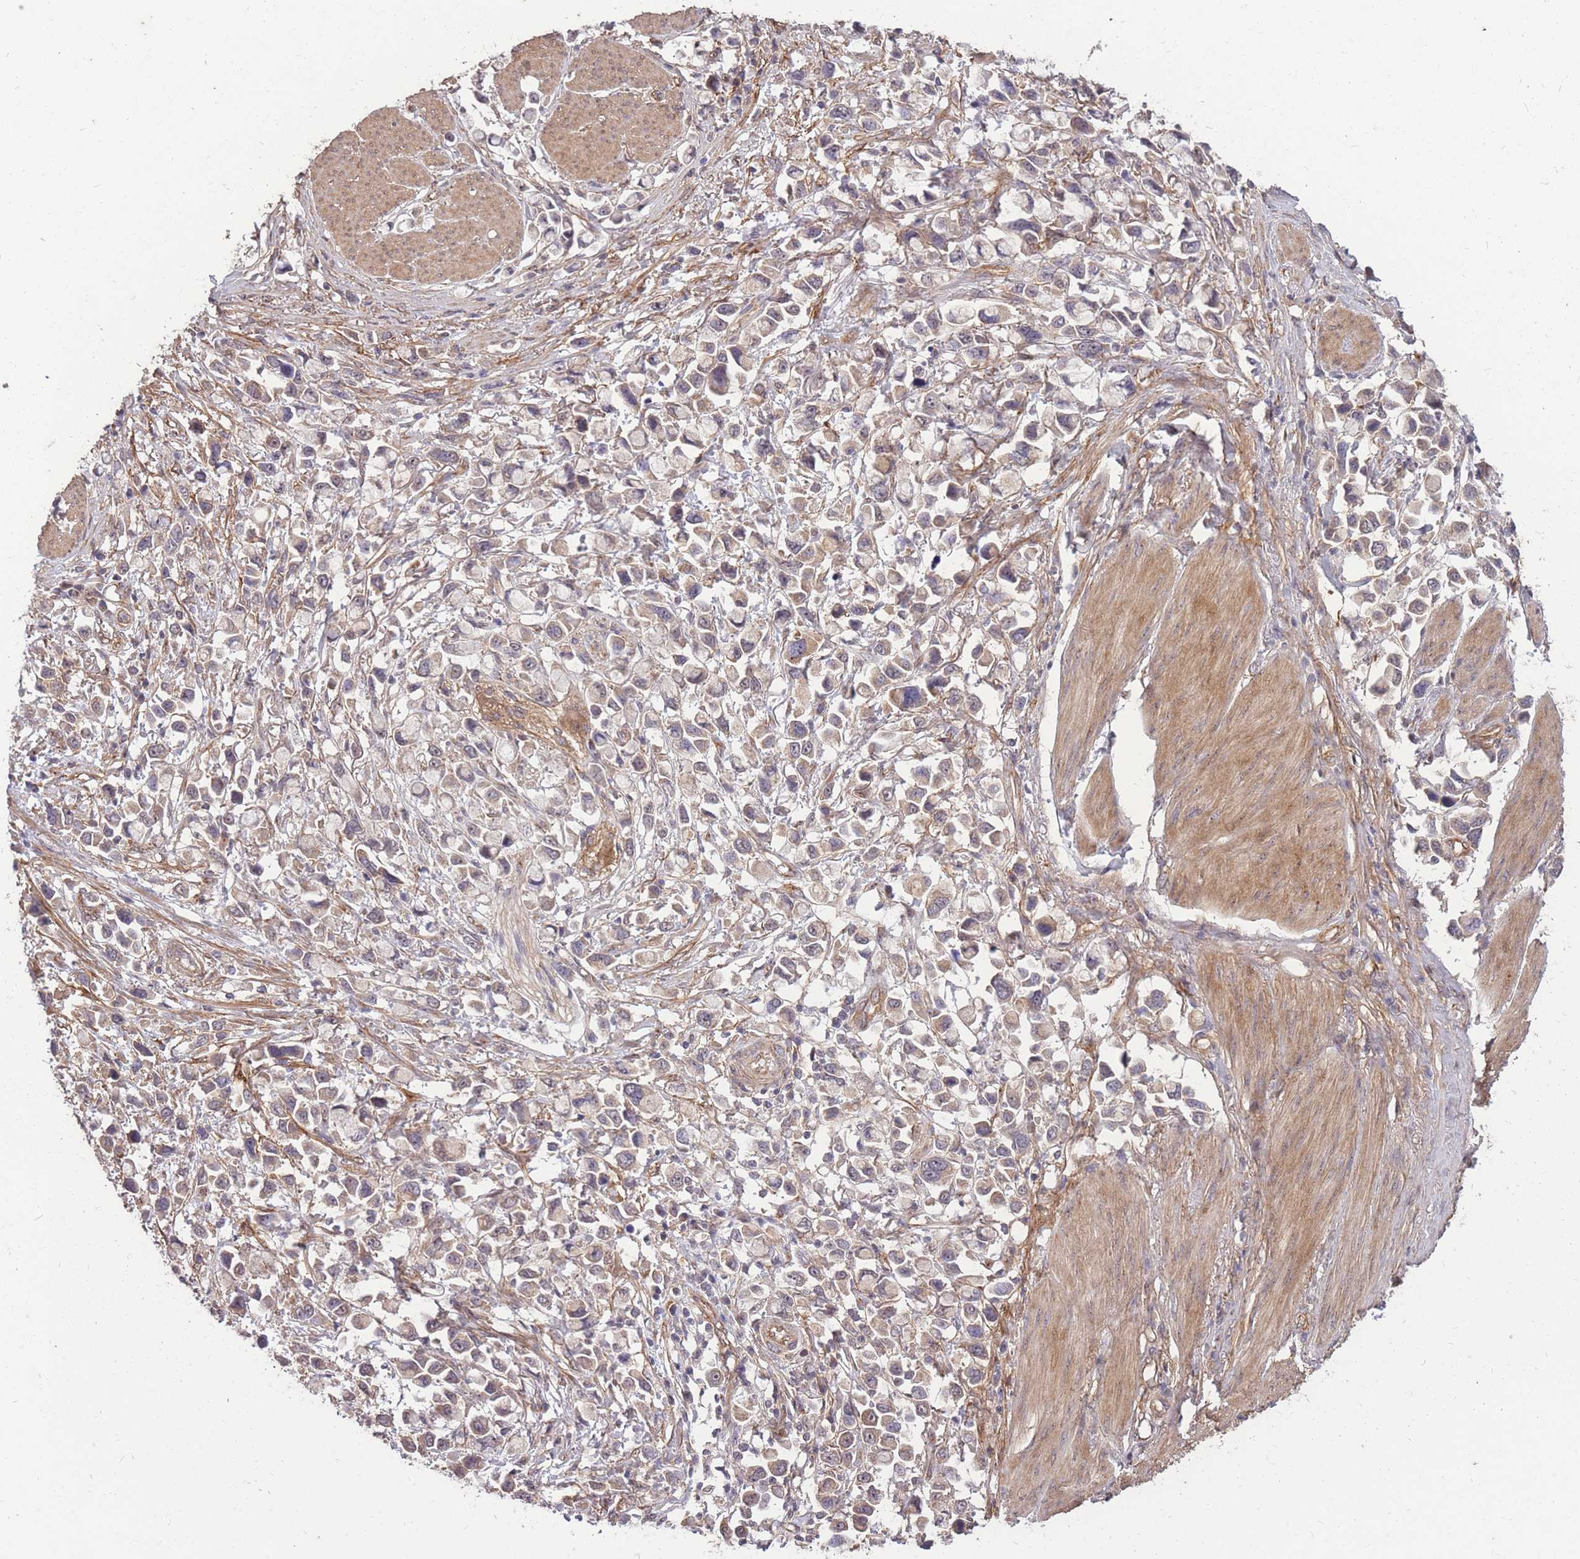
{"staining": {"intensity": "weak", "quantity": ">75%", "location": "cytoplasmic/membranous"}, "tissue": "stomach cancer", "cell_type": "Tumor cells", "image_type": "cancer", "snomed": [{"axis": "morphology", "description": "Adenocarcinoma, NOS"}, {"axis": "topography", "description": "Stomach"}], "caption": "High-power microscopy captured an immunohistochemistry (IHC) photomicrograph of stomach cancer, revealing weak cytoplasmic/membranous positivity in approximately >75% of tumor cells.", "gene": "DYNC1LI2", "patient": {"sex": "female", "age": 81}}